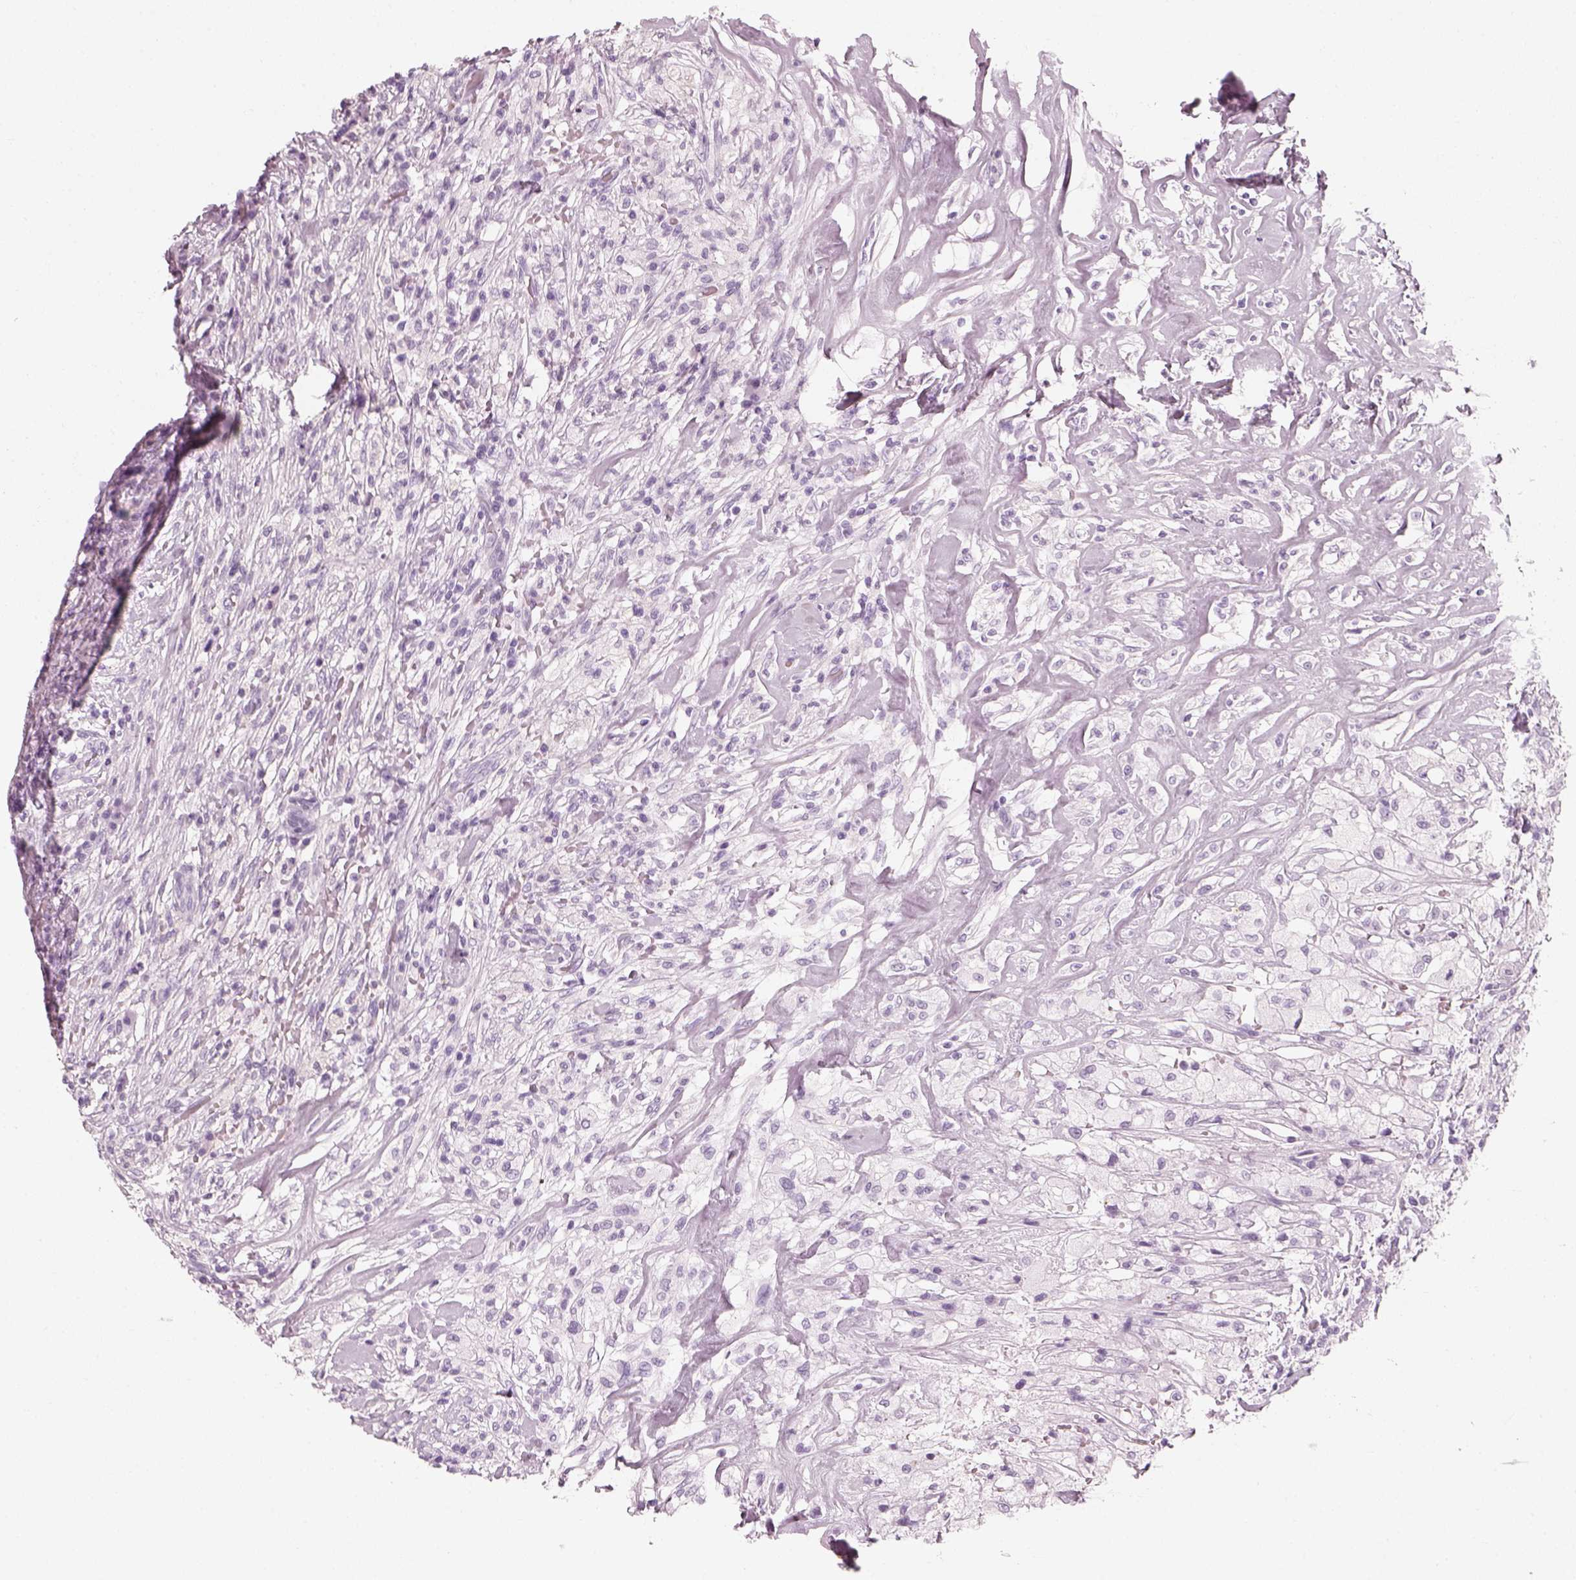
{"staining": {"intensity": "negative", "quantity": "none", "location": "none"}, "tissue": "testis cancer", "cell_type": "Tumor cells", "image_type": "cancer", "snomed": [{"axis": "morphology", "description": "Necrosis, NOS"}, {"axis": "morphology", "description": "Carcinoma, Embryonal, NOS"}, {"axis": "topography", "description": "Testis"}], "caption": "There is no significant positivity in tumor cells of testis cancer (embryonal carcinoma).", "gene": "CRYAA", "patient": {"sex": "male", "age": 19}}